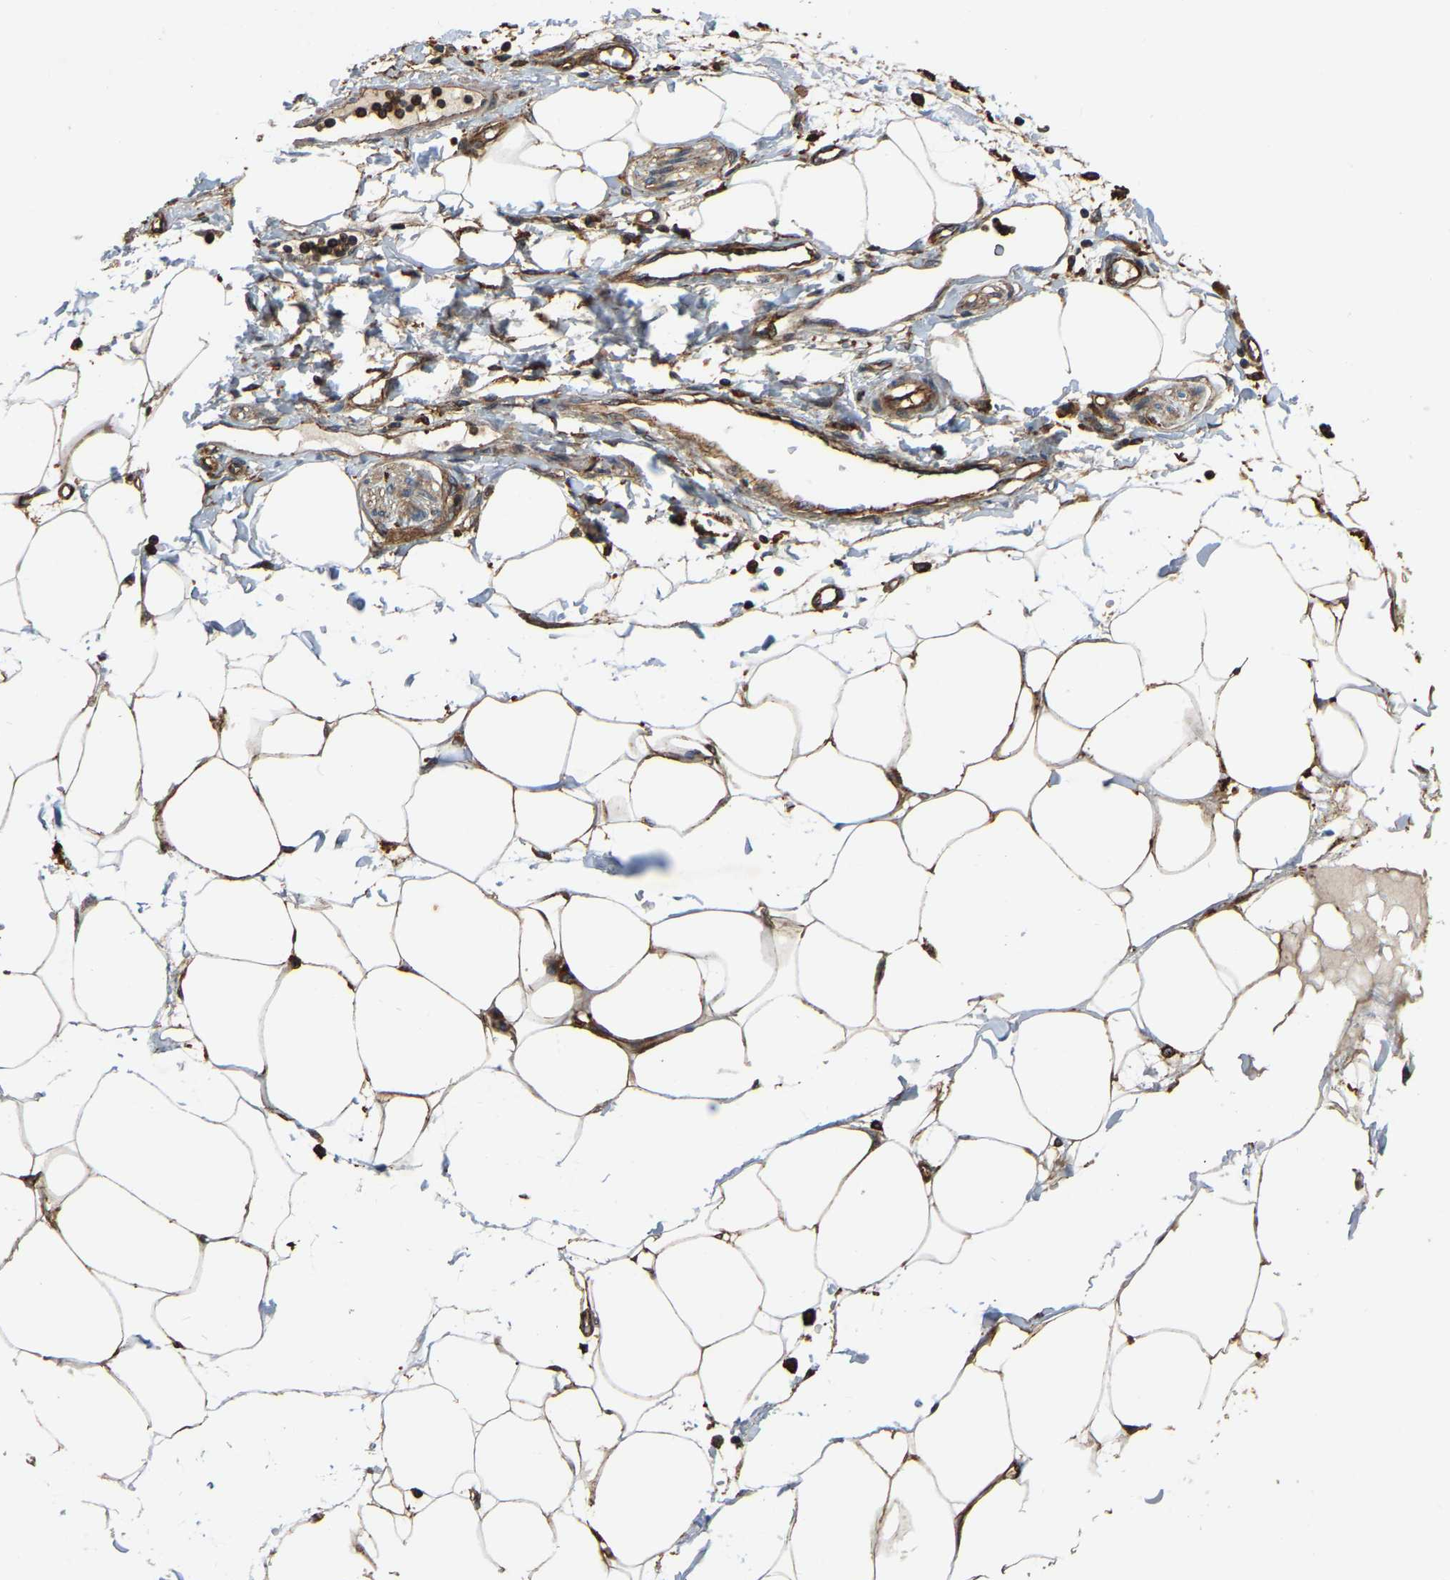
{"staining": {"intensity": "moderate", "quantity": ">75%", "location": "cytoplasmic/membranous"}, "tissue": "adipose tissue", "cell_type": "Adipocytes", "image_type": "normal", "snomed": [{"axis": "morphology", "description": "Normal tissue, NOS"}, {"axis": "morphology", "description": "Adenocarcinoma, NOS"}, {"axis": "topography", "description": "Colon"}, {"axis": "topography", "description": "Peripheral nerve tissue"}], "caption": "Immunohistochemistry histopathology image of unremarkable adipose tissue: human adipose tissue stained using immunohistochemistry (IHC) exhibits medium levels of moderate protein expression localized specifically in the cytoplasmic/membranous of adipocytes, appearing as a cytoplasmic/membranous brown color.", "gene": "SAMD9L", "patient": {"sex": "male", "age": 14}}